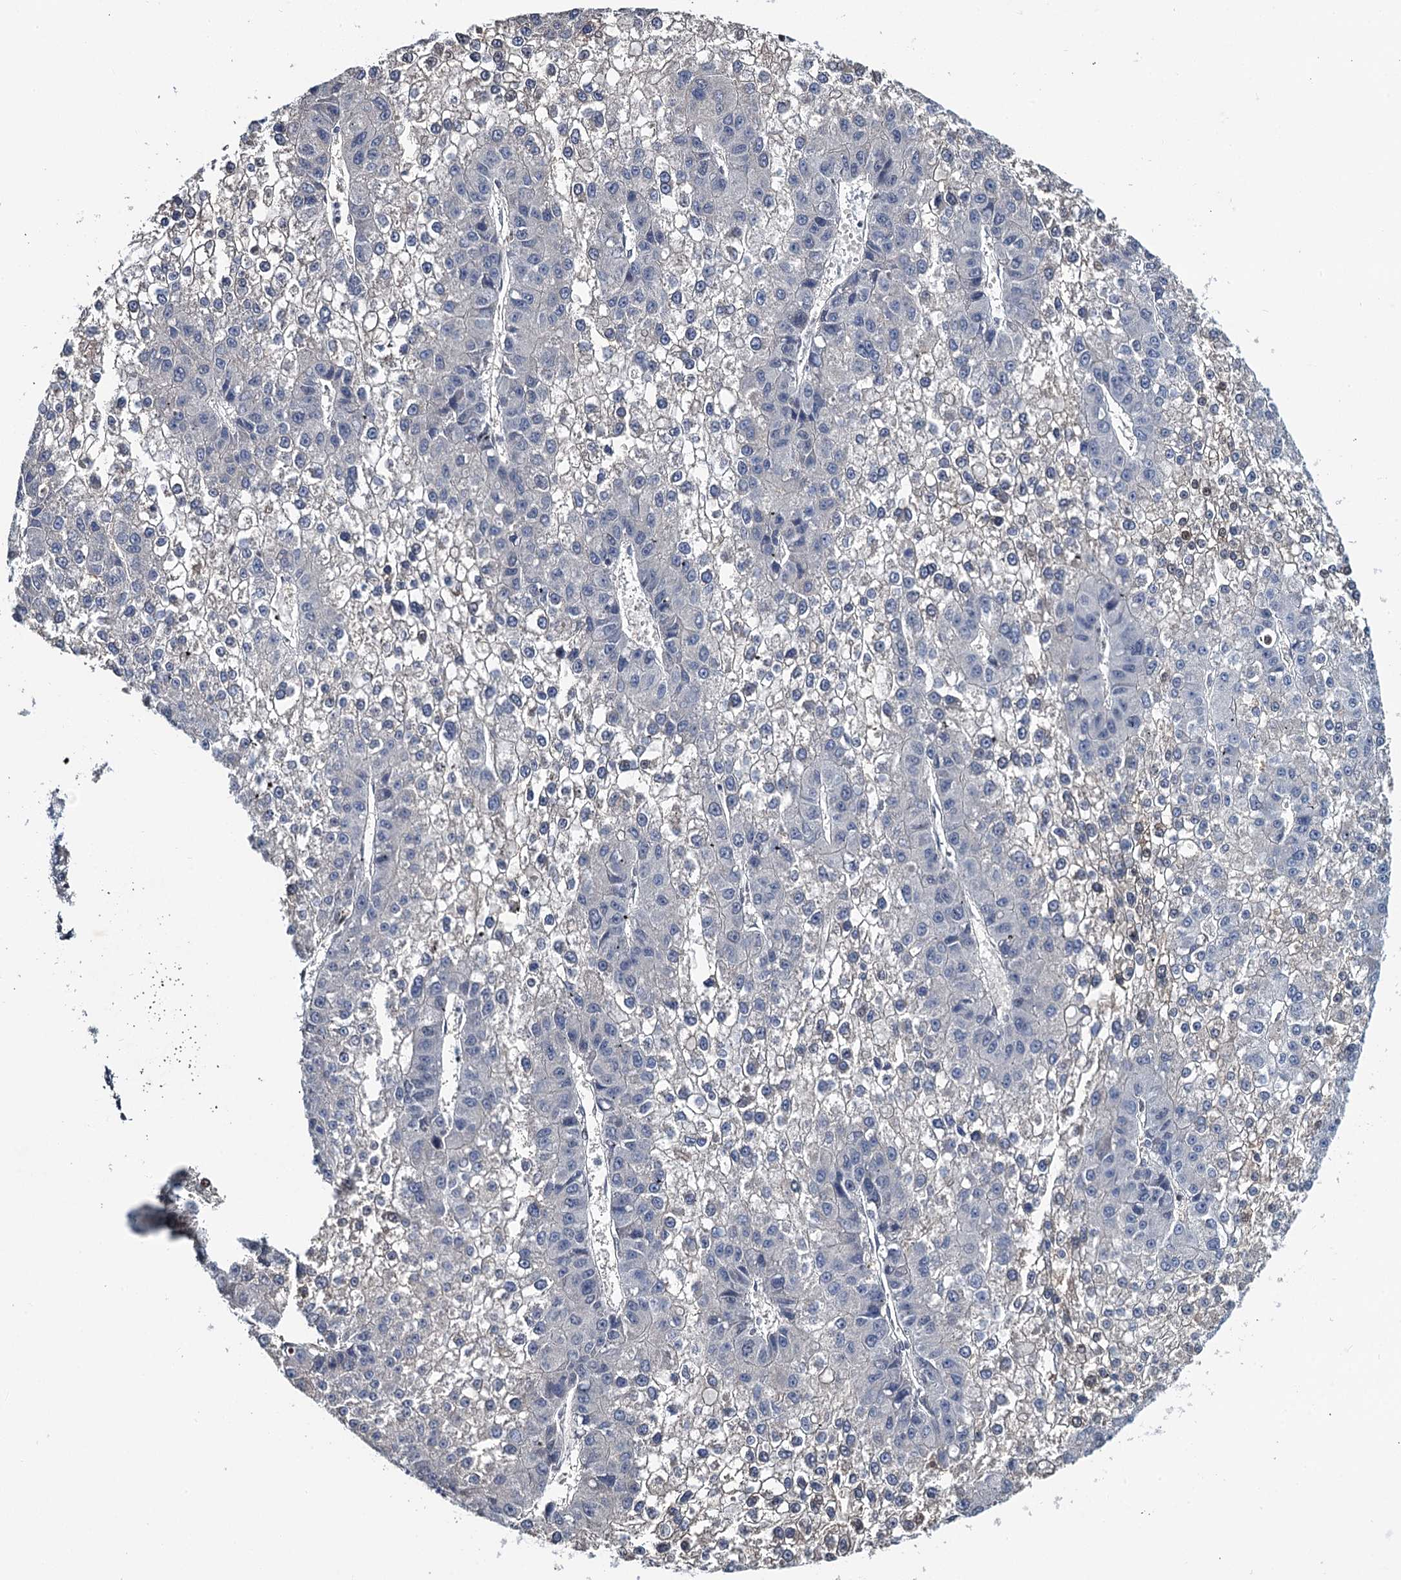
{"staining": {"intensity": "negative", "quantity": "none", "location": "none"}, "tissue": "liver cancer", "cell_type": "Tumor cells", "image_type": "cancer", "snomed": [{"axis": "morphology", "description": "Carcinoma, Hepatocellular, NOS"}, {"axis": "topography", "description": "Liver"}], "caption": "High magnification brightfield microscopy of liver cancer (hepatocellular carcinoma) stained with DAB (3,3'-diaminobenzidine) (brown) and counterstained with hematoxylin (blue): tumor cells show no significant expression.", "gene": "TOX3", "patient": {"sex": "female", "age": 73}}